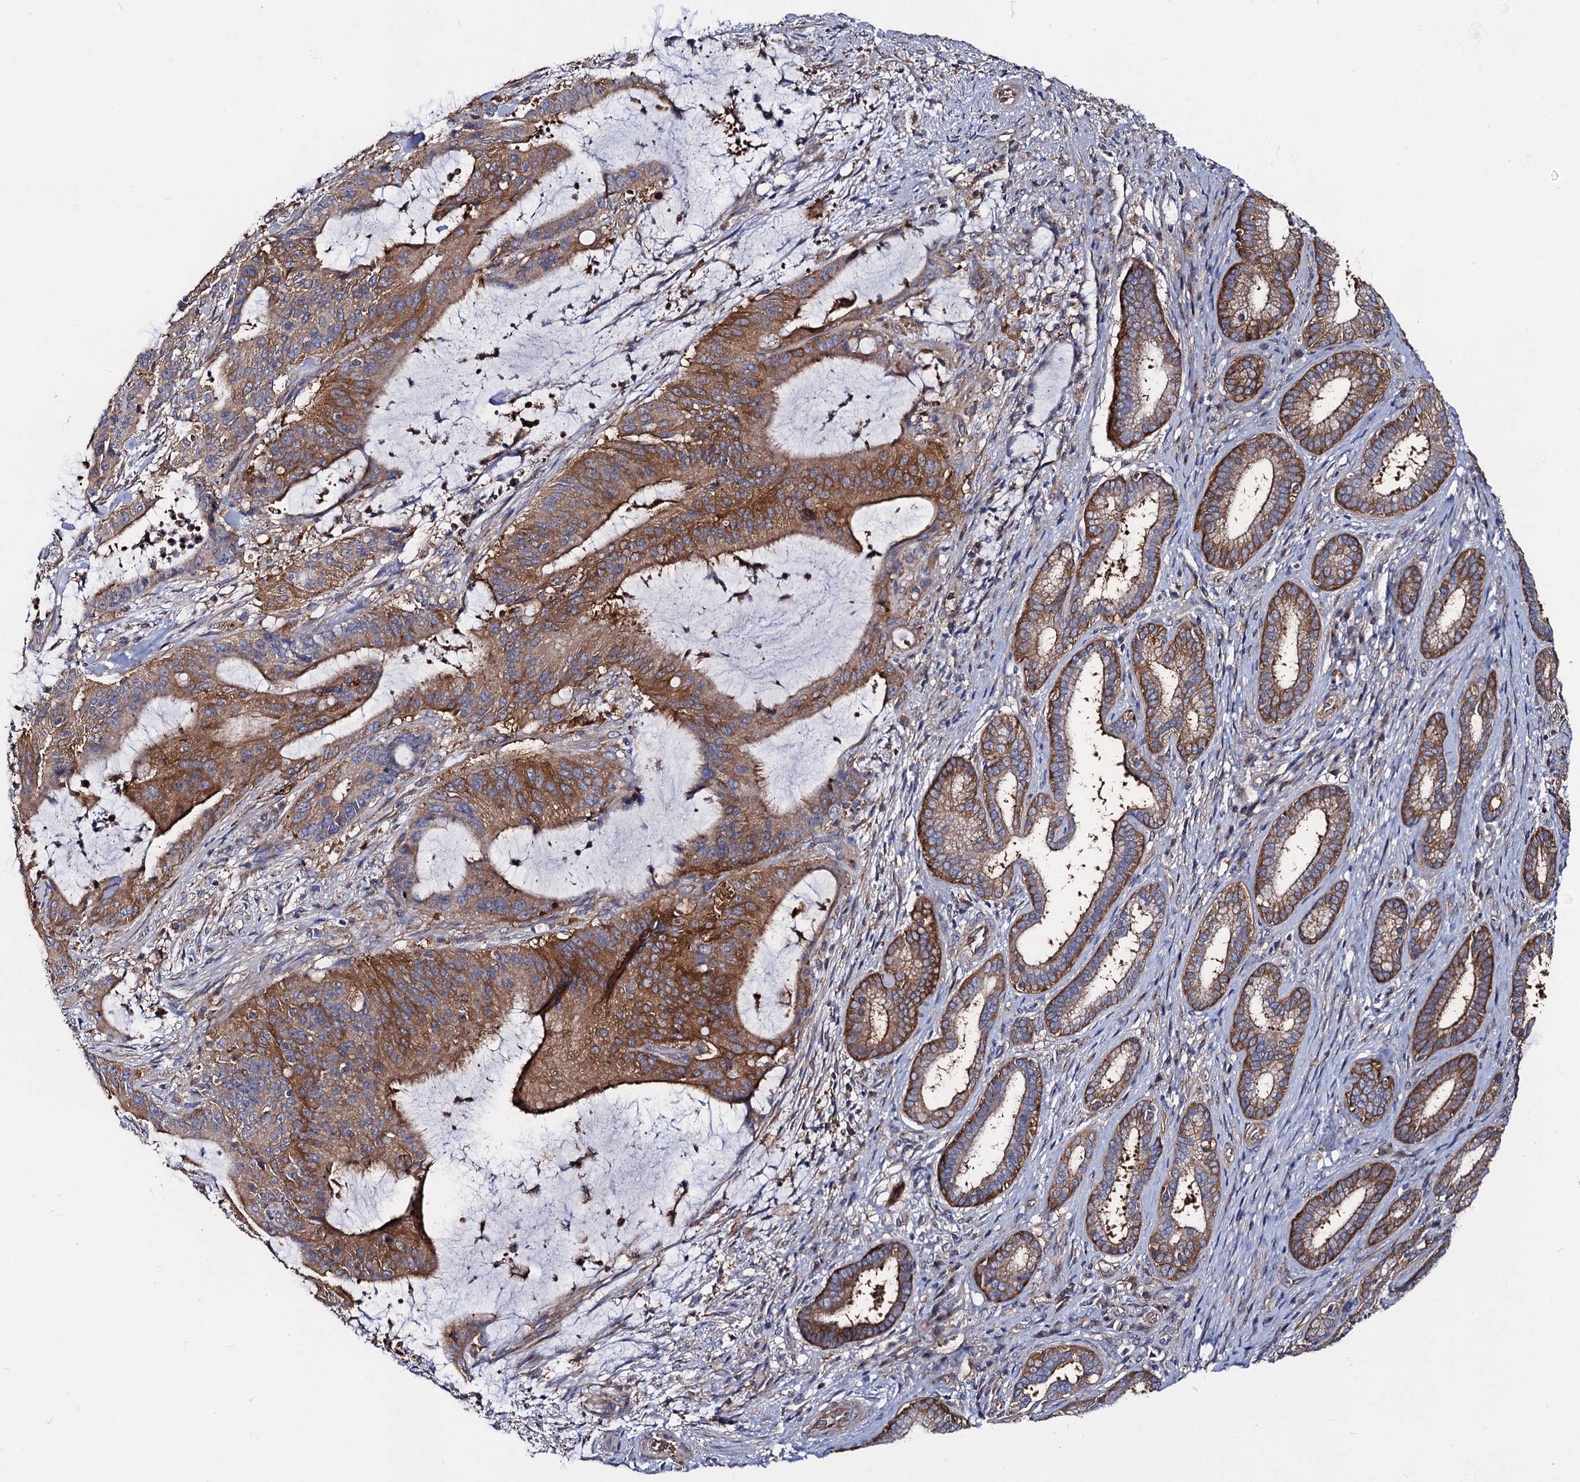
{"staining": {"intensity": "moderate", "quantity": "25%-75%", "location": "cytoplasmic/membranous"}, "tissue": "liver cancer", "cell_type": "Tumor cells", "image_type": "cancer", "snomed": [{"axis": "morphology", "description": "Normal tissue, NOS"}, {"axis": "morphology", "description": "Cholangiocarcinoma"}, {"axis": "topography", "description": "Liver"}, {"axis": "topography", "description": "Peripheral nerve tissue"}], "caption": "Immunohistochemical staining of human liver cancer (cholangiocarcinoma) shows medium levels of moderate cytoplasmic/membranous expression in about 25%-75% of tumor cells.", "gene": "DYDC1", "patient": {"sex": "female", "age": 73}}